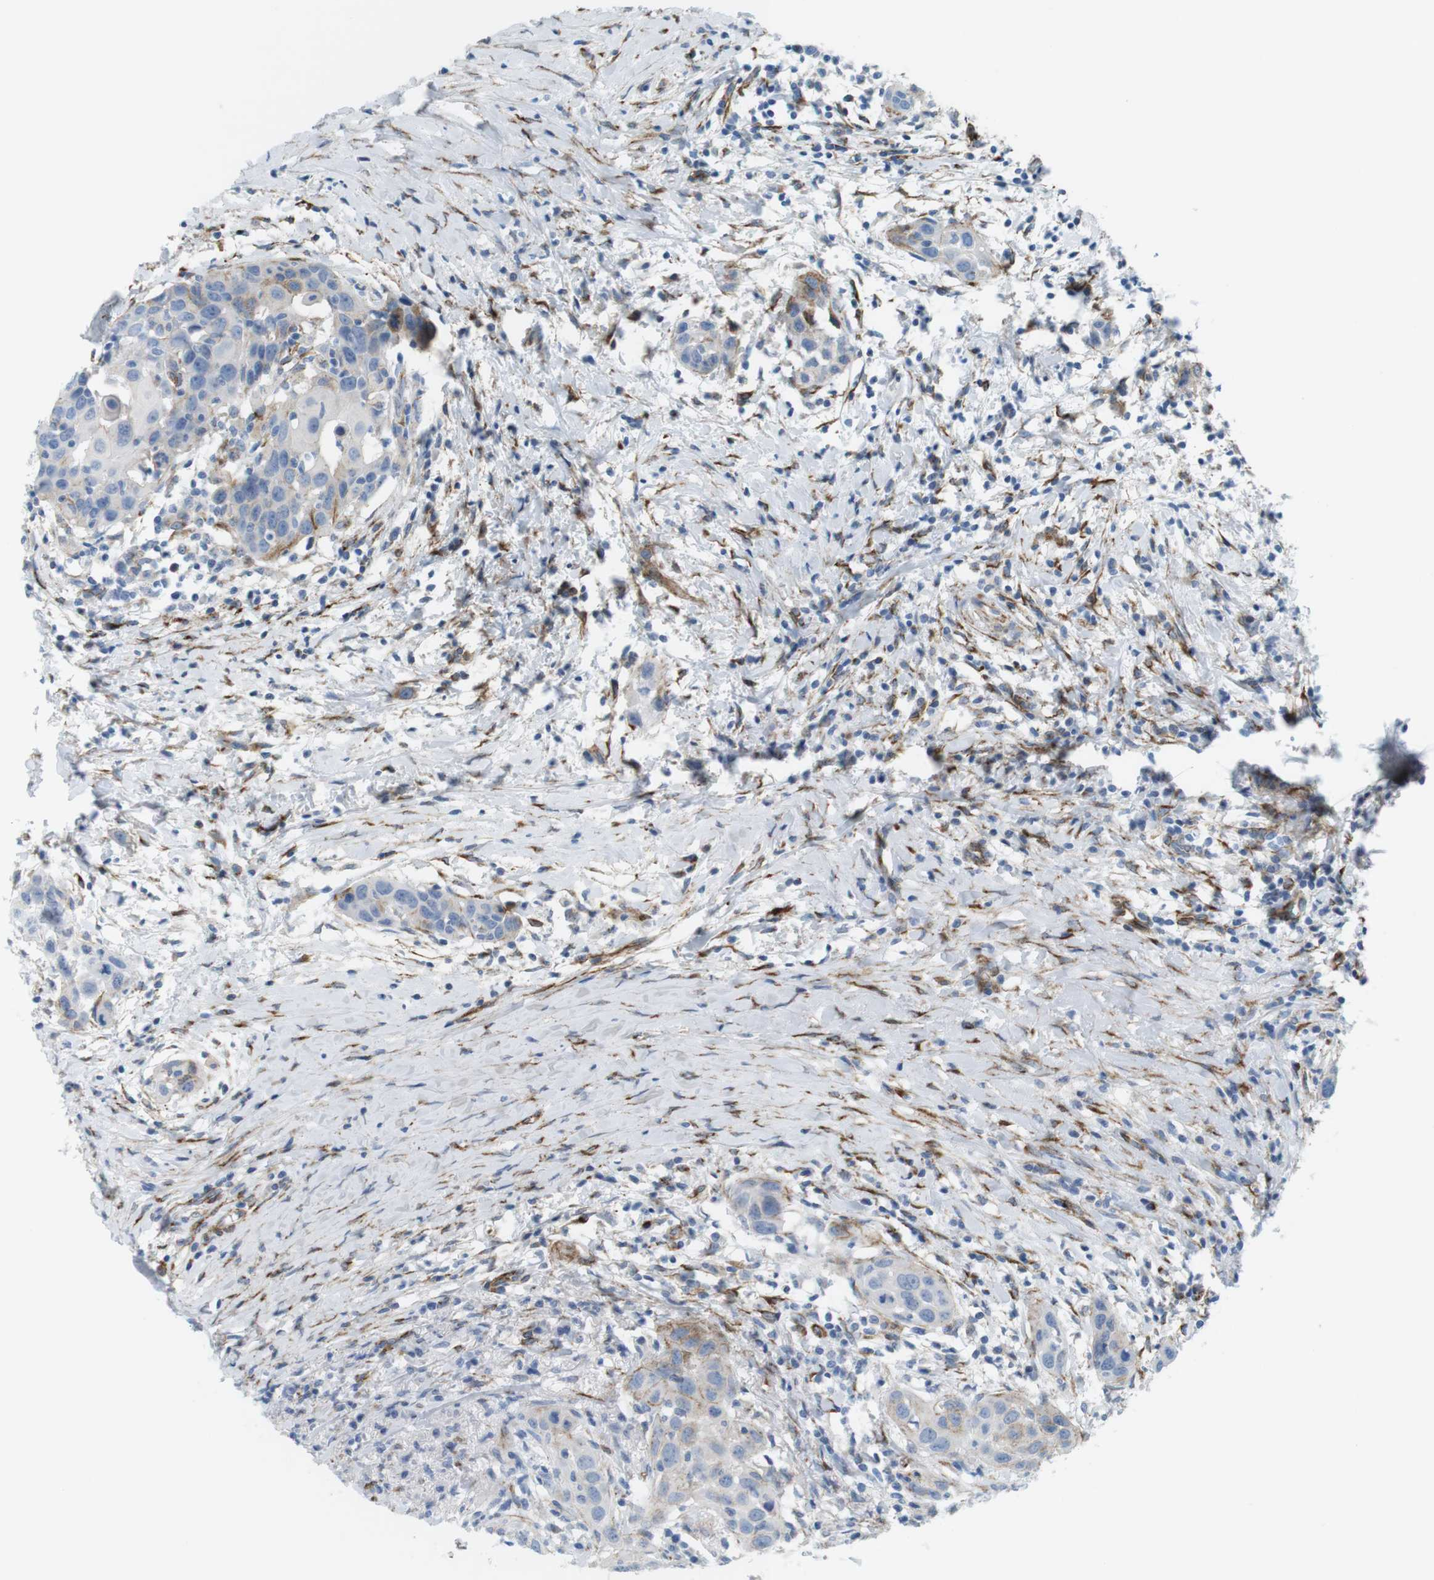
{"staining": {"intensity": "weak", "quantity": "<25%", "location": "cytoplasmic/membranous"}, "tissue": "head and neck cancer", "cell_type": "Tumor cells", "image_type": "cancer", "snomed": [{"axis": "morphology", "description": "Squamous cell carcinoma, NOS"}, {"axis": "topography", "description": "Oral tissue"}, {"axis": "topography", "description": "Head-Neck"}], "caption": "Histopathology image shows no significant protein positivity in tumor cells of squamous cell carcinoma (head and neck).", "gene": "MYH9", "patient": {"sex": "female", "age": 50}}